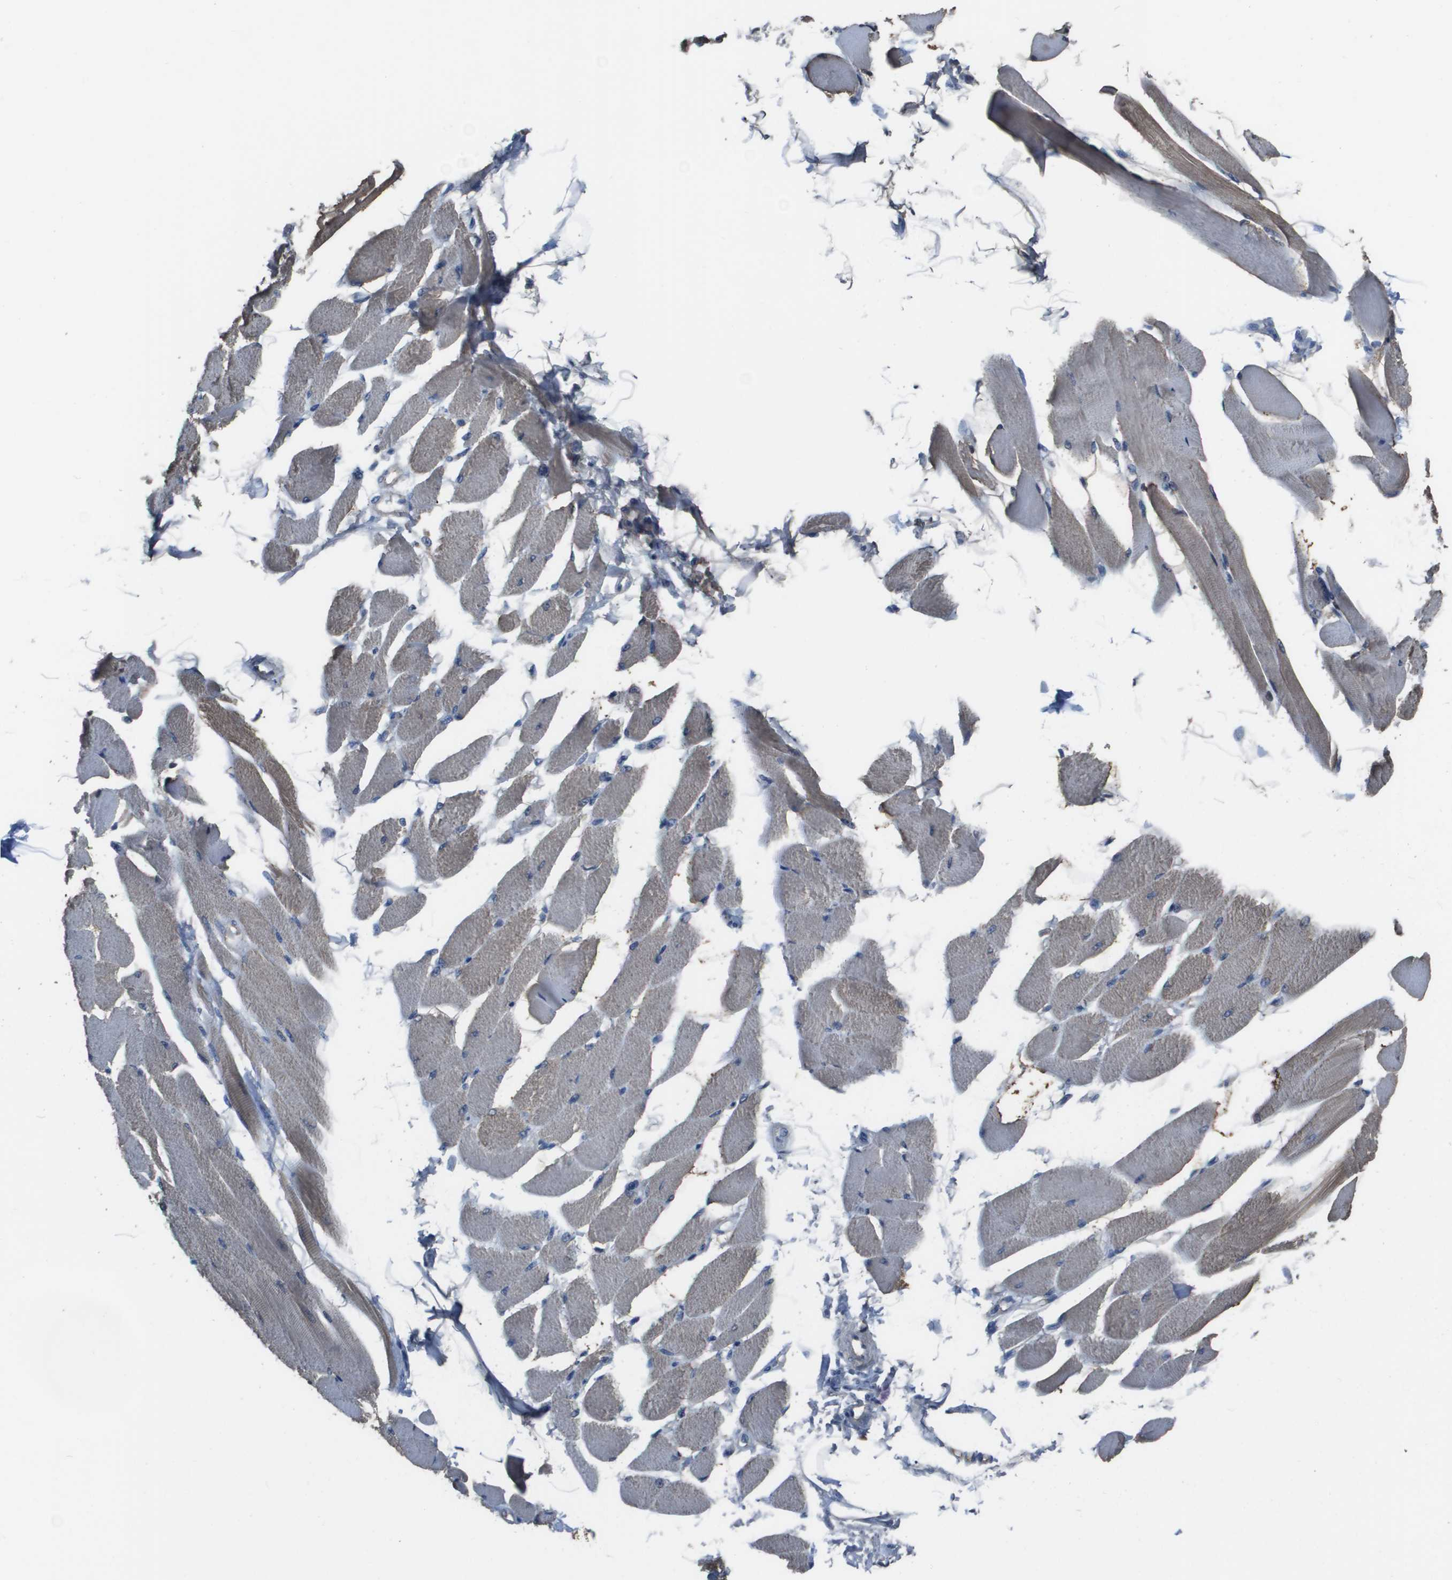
{"staining": {"intensity": "weak", "quantity": ">75%", "location": "cytoplasmic/membranous"}, "tissue": "skeletal muscle", "cell_type": "Myocytes", "image_type": "normal", "snomed": [{"axis": "morphology", "description": "Normal tissue, NOS"}, {"axis": "topography", "description": "Skeletal muscle"}, {"axis": "topography", "description": "Peripheral nerve tissue"}], "caption": "This photomicrograph shows immunohistochemistry staining of normal human skeletal muscle, with low weak cytoplasmic/membranous expression in approximately >75% of myocytes.", "gene": "NCS1", "patient": {"sex": "female", "age": 84}}